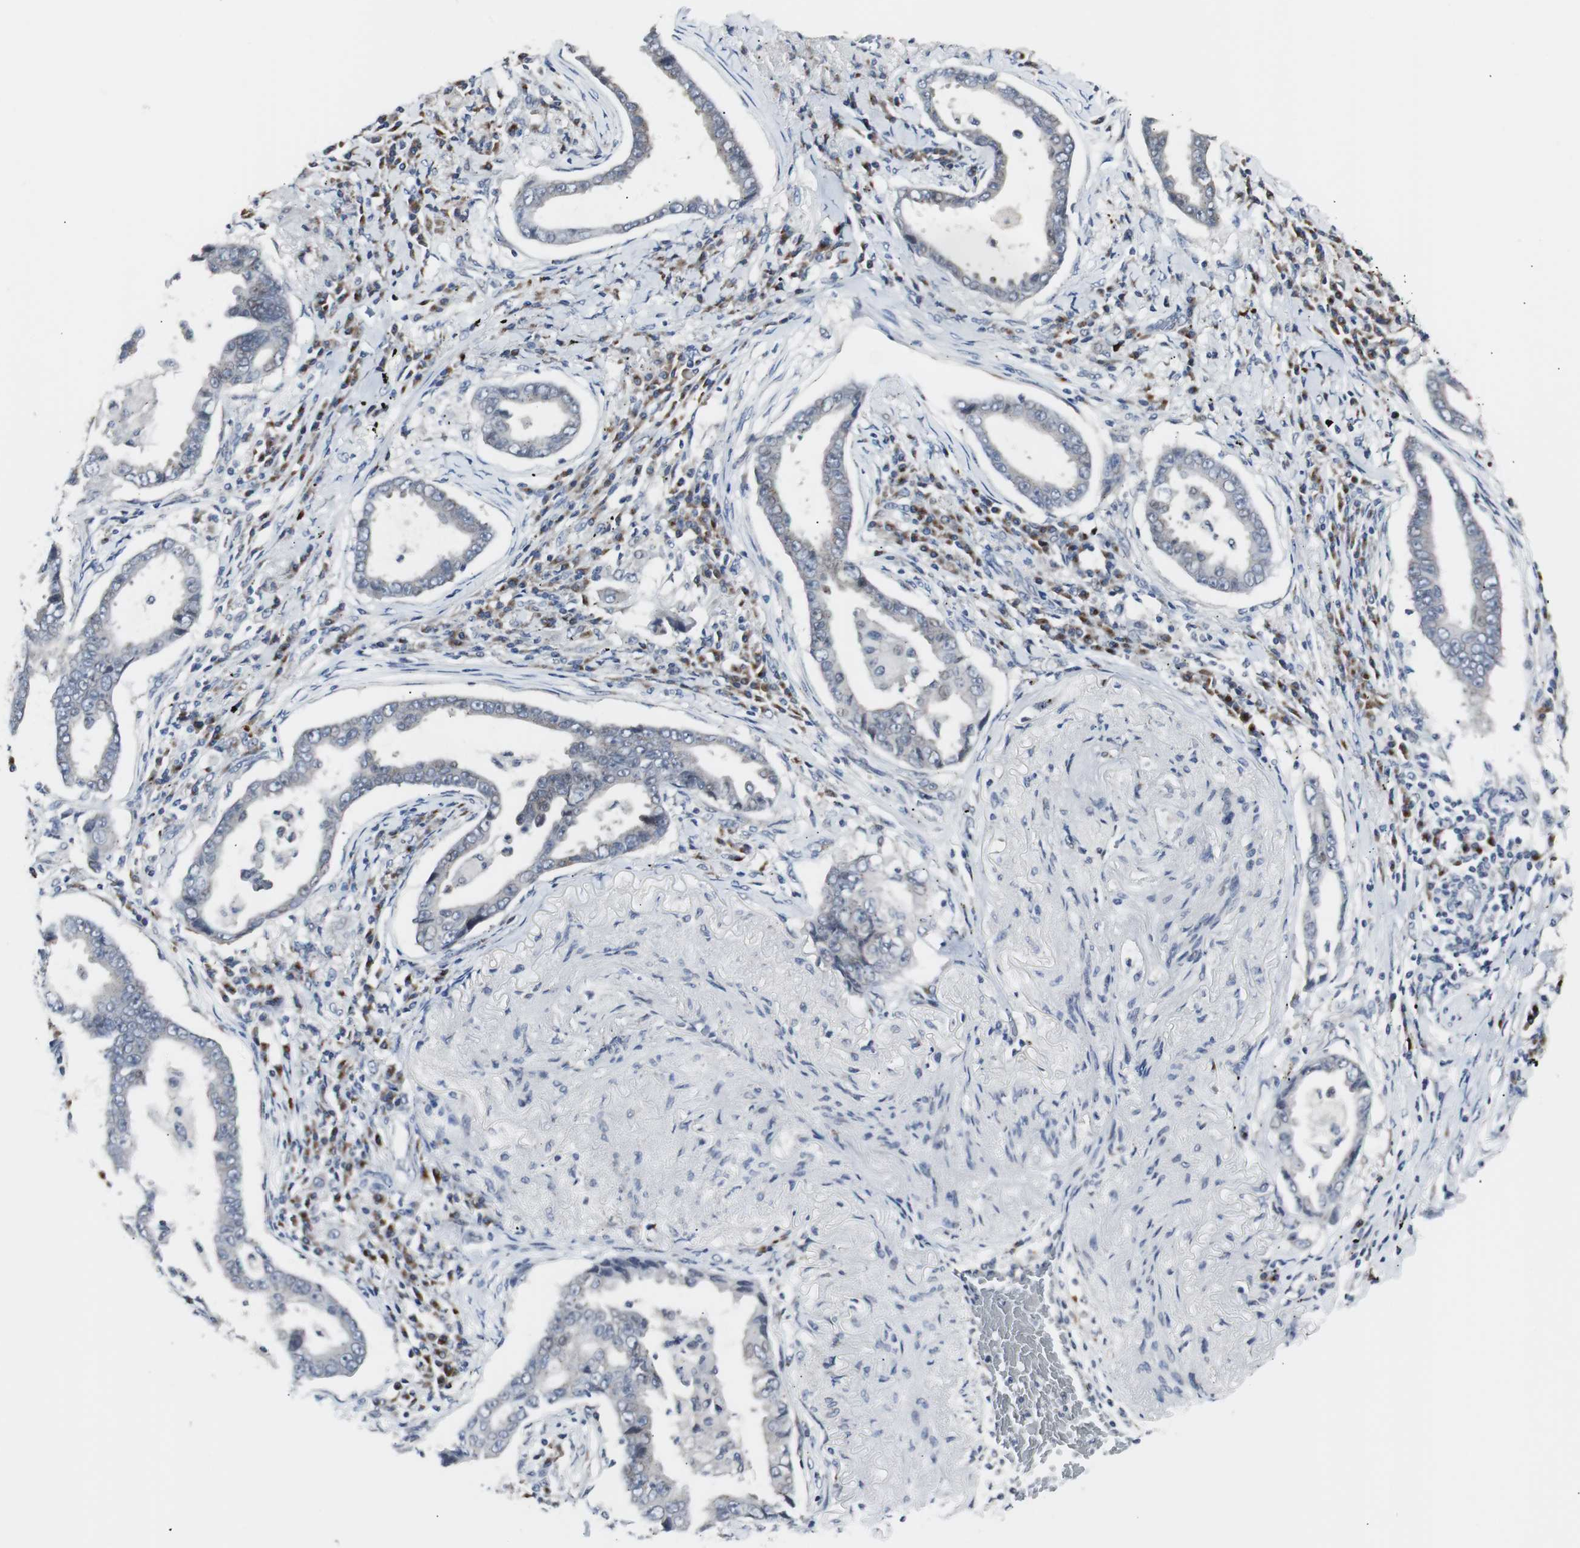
{"staining": {"intensity": "negative", "quantity": "none", "location": "none"}, "tissue": "lung cancer", "cell_type": "Tumor cells", "image_type": "cancer", "snomed": [{"axis": "morphology", "description": "Normal tissue, NOS"}, {"axis": "morphology", "description": "Inflammation, NOS"}, {"axis": "morphology", "description": "Adenocarcinoma, NOS"}, {"axis": "topography", "description": "Lung"}], "caption": "Immunohistochemistry (IHC) histopathology image of human lung cancer stained for a protein (brown), which exhibits no expression in tumor cells.", "gene": "SOX30", "patient": {"sex": "female", "age": 64}}